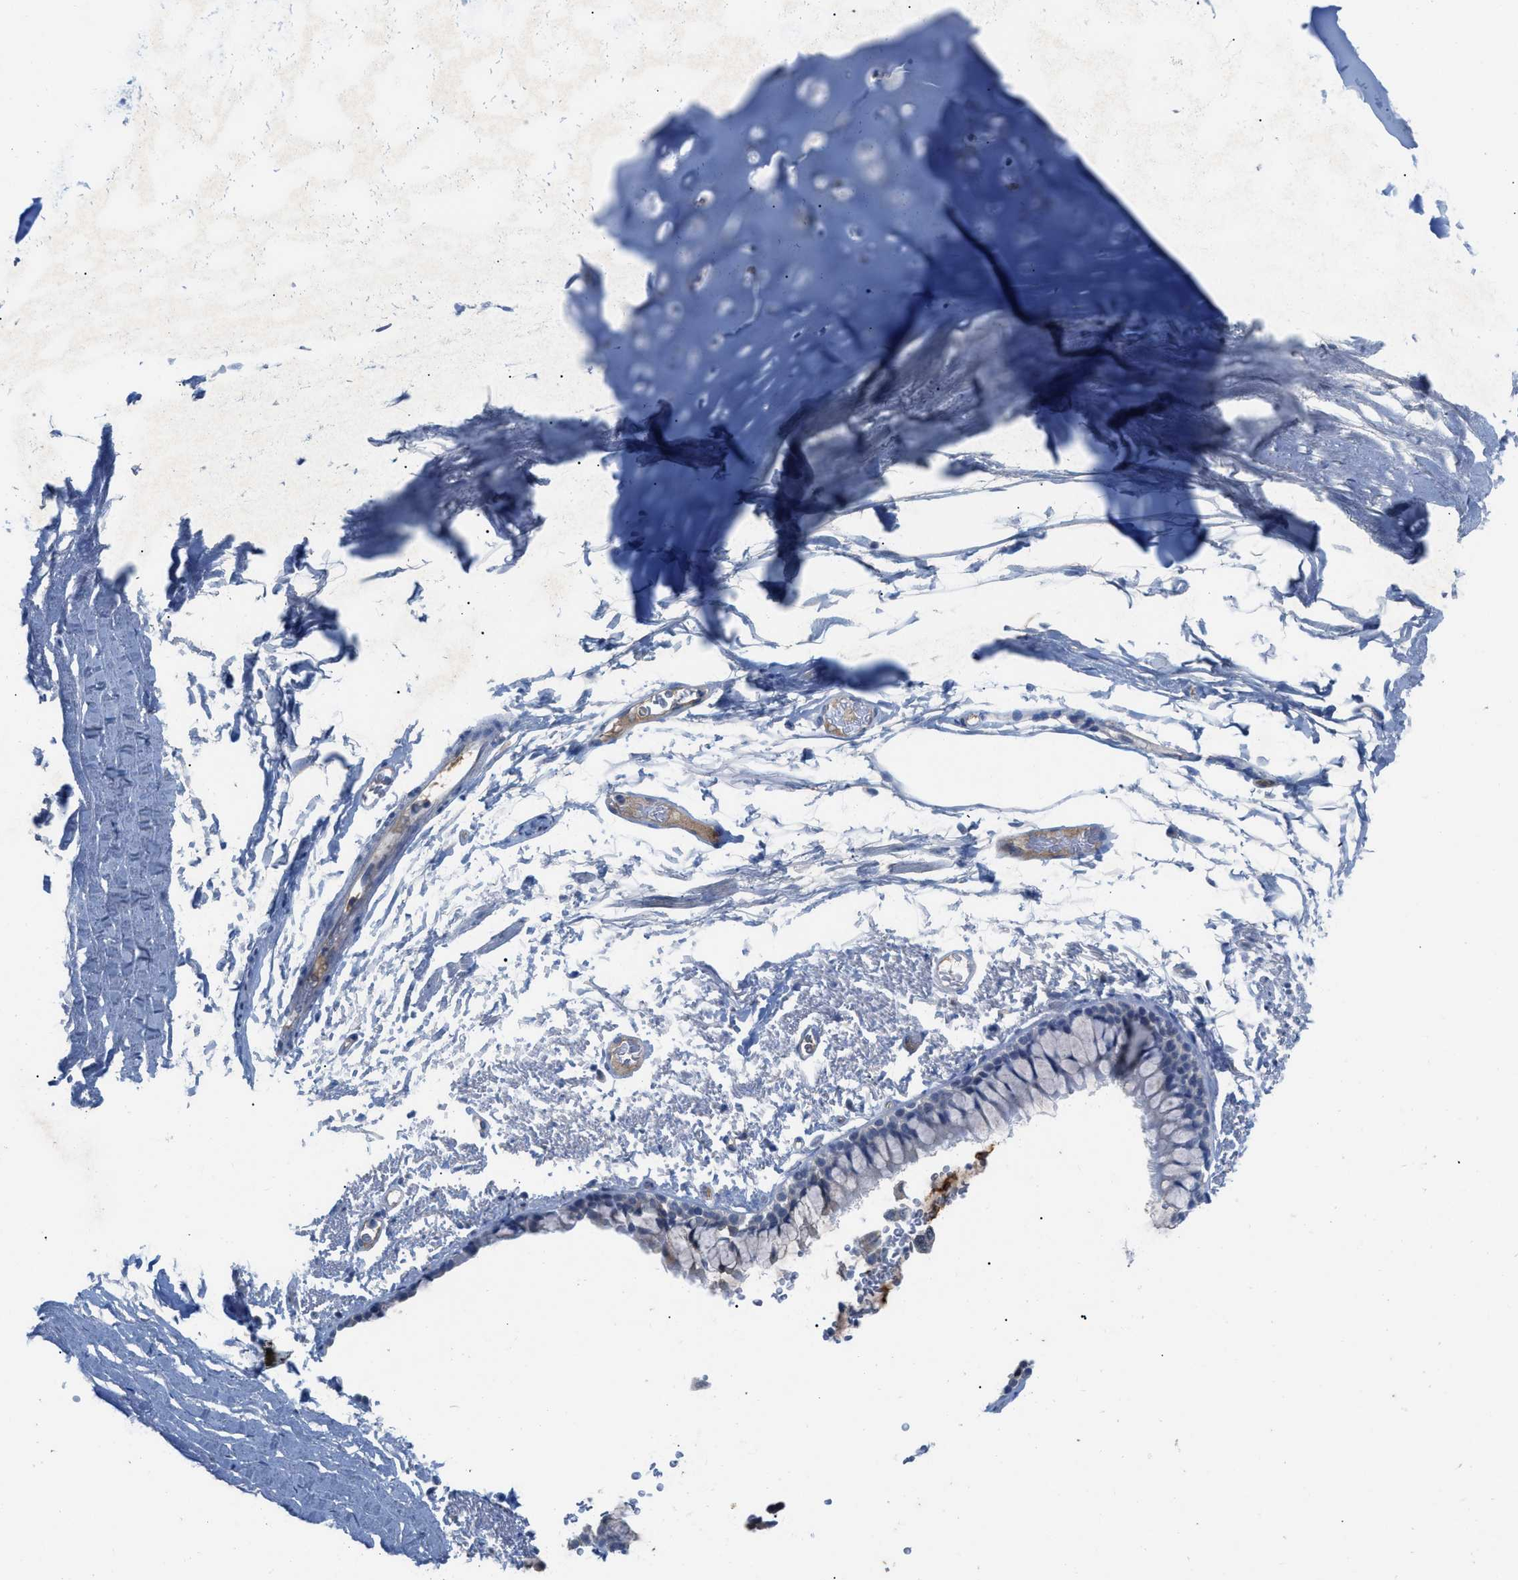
{"staining": {"intensity": "negative", "quantity": "none", "location": "none"}, "tissue": "adipose tissue", "cell_type": "Adipocytes", "image_type": "normal", "snomed": [{"axis": "morphology", "description": "Normal tissue, NOS"}, {"axis": "topography", "description": "Bronchus"}], "caption": "Adipocytes are negative for brown protein staining in benign adipose tissue. (IHC, brightfield microscopy, high magnification).", "gene": "HPX", "patient": {"sex": "female", "age": 73}}